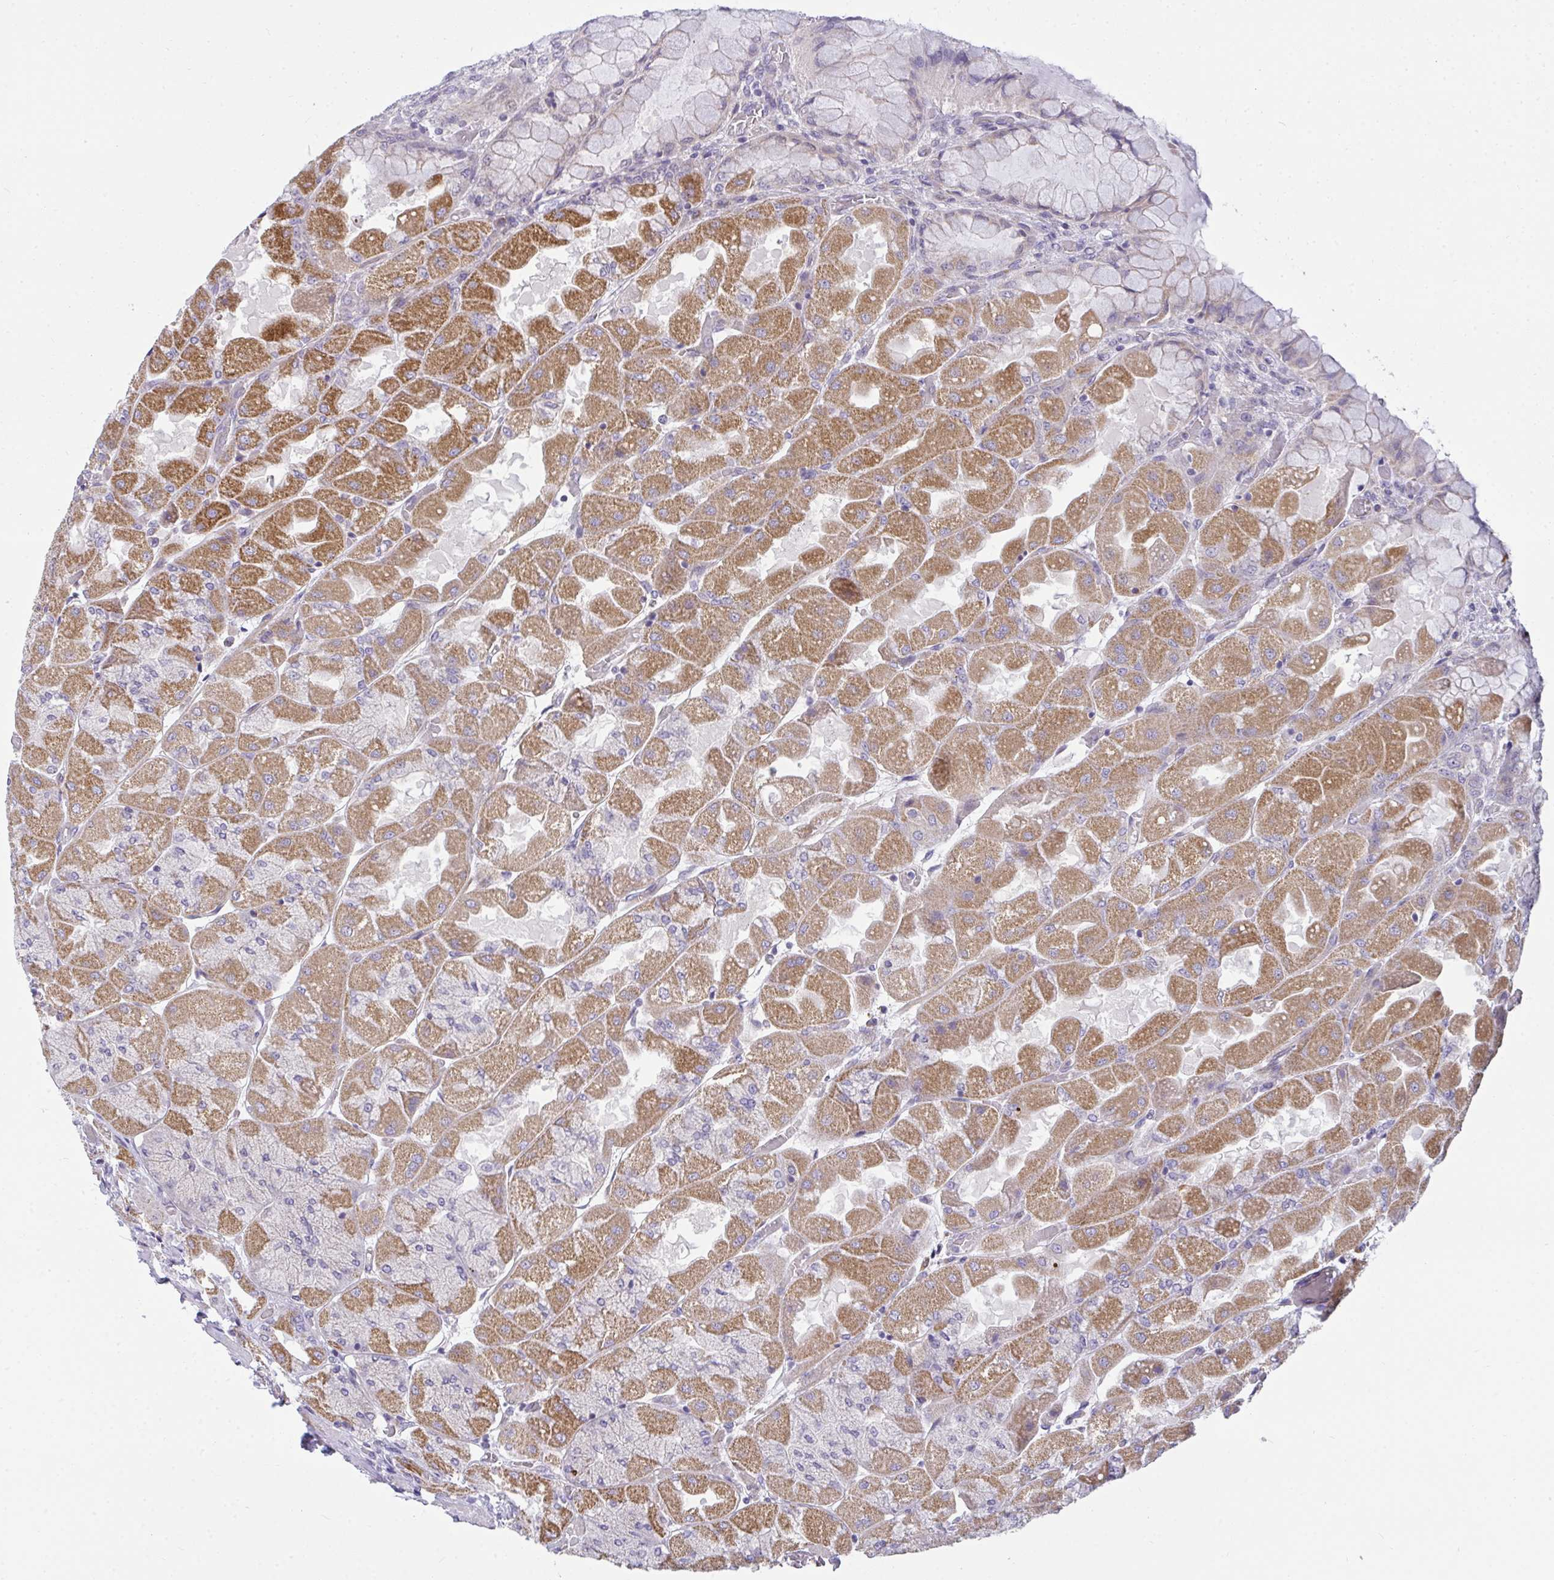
{"staining": {"intensity": "strong", "quantity": "25%-75%", "location": "cytoplasmic/membranous"}, "tissue": "stomach", "cell_type": "Glandular cells", "image_type": "normal", "snomed": [{"axis": "morphology", "description": "Normal tissue, NOS"}, {"axis": "topography", "description": "Stomach"}], "caption": "Brown immunohistochemical staining in benign human stomach shows strong cytoplasmic/membranous expression in about 25%-75% of glandular cells. Ihc stains the protein in brown and the nuclei are stained blue.", "gene": "SRRM4", "patient": {"sex": "female", "age": 61}}